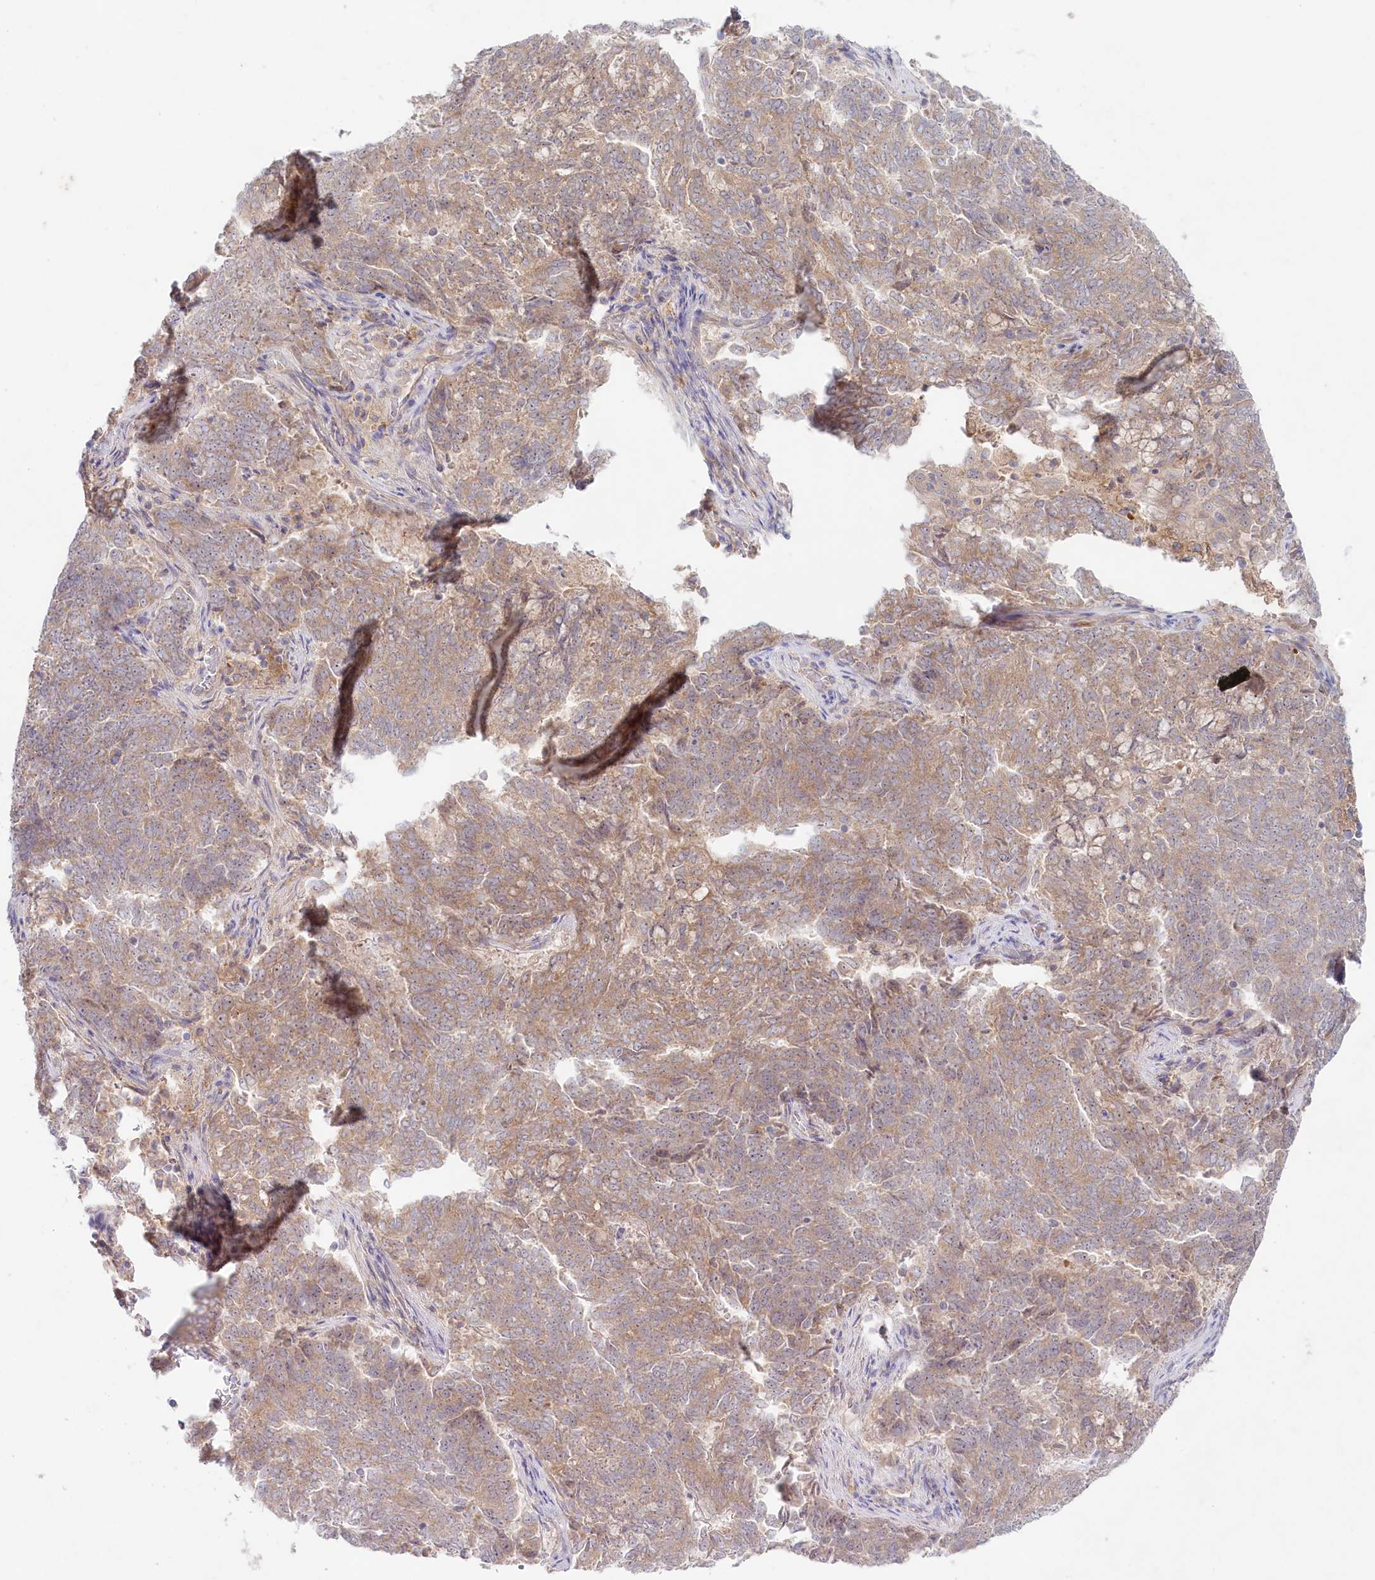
{"staining": {"intensity": "moderate", "quantity": ">75%", "location": "cytoplasmic/membranous"}, "tissue": "endometrial cancer", "cell_type": "Tumor cells", "image_type": "cancer", "snomed": [{"axis": "morphology", "description": "Adenocarcinoma, NOS"}, {"axis": "topography", "description": "Endometrium"}], "caption": "Human adenocarcinoma (endometrial) stained with a brown dye reveals moderate cytoplasmic/membranous positive staining in about >75% of tumor cells.", "gene": "TNIP1", "patient": {"sex": "female", "age": 80}}